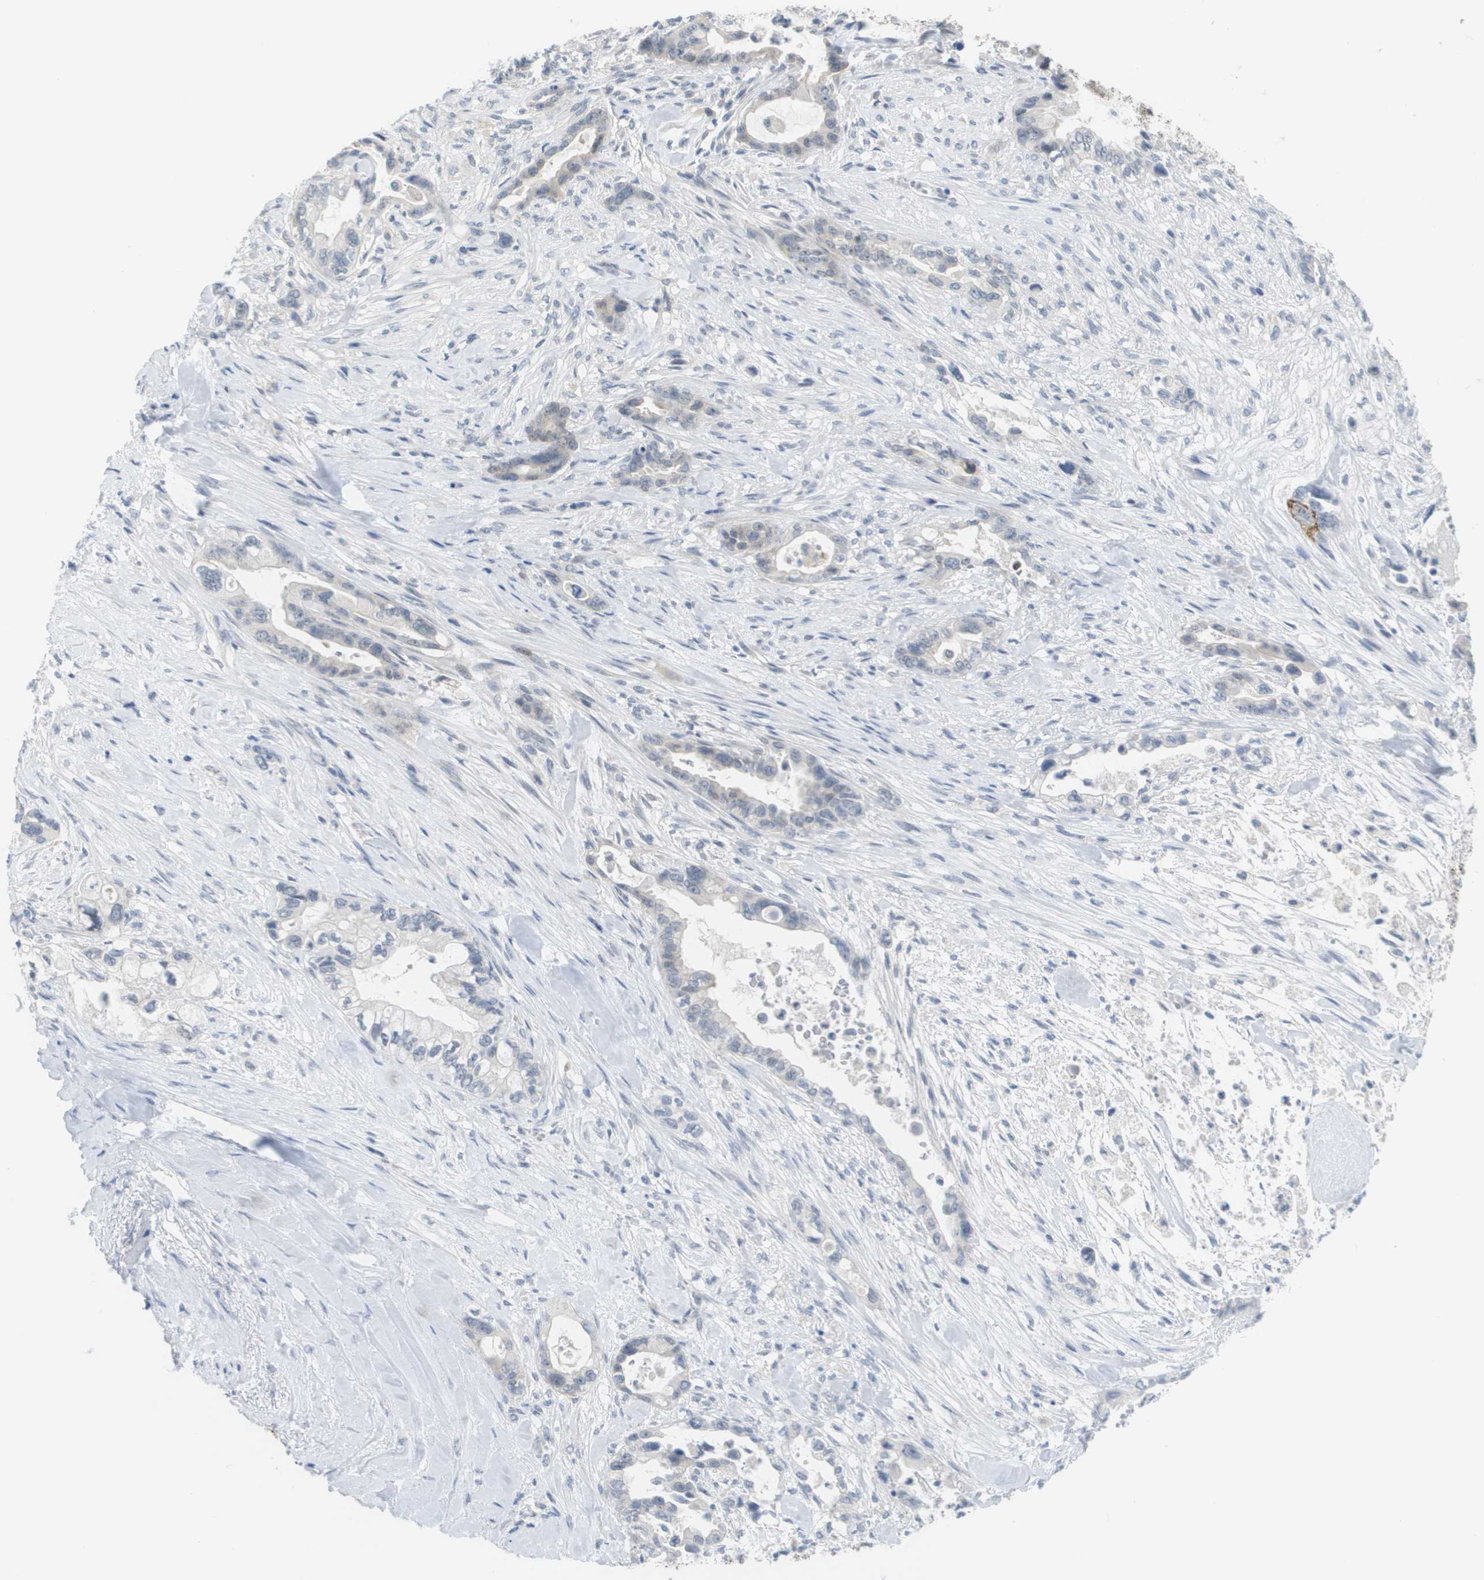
{"staining": {"intensity": "negative", "quantity": "none", "location": "none"}, "tissue": "pancreatic cancer", "cell_type": "Tumor cells", "image_type": "cancer", "snomed": [{"axis": "morphology", "description": "Adenocarcinoma, NOS"}, {"axis": "topography", "description": "Pancreas"}], "caption": "There is no significant expression in tumor cells of pancreatic adenocarcinoma.", "gene": "PDE4A", "patient": {"sex": "male", "age": 70}}